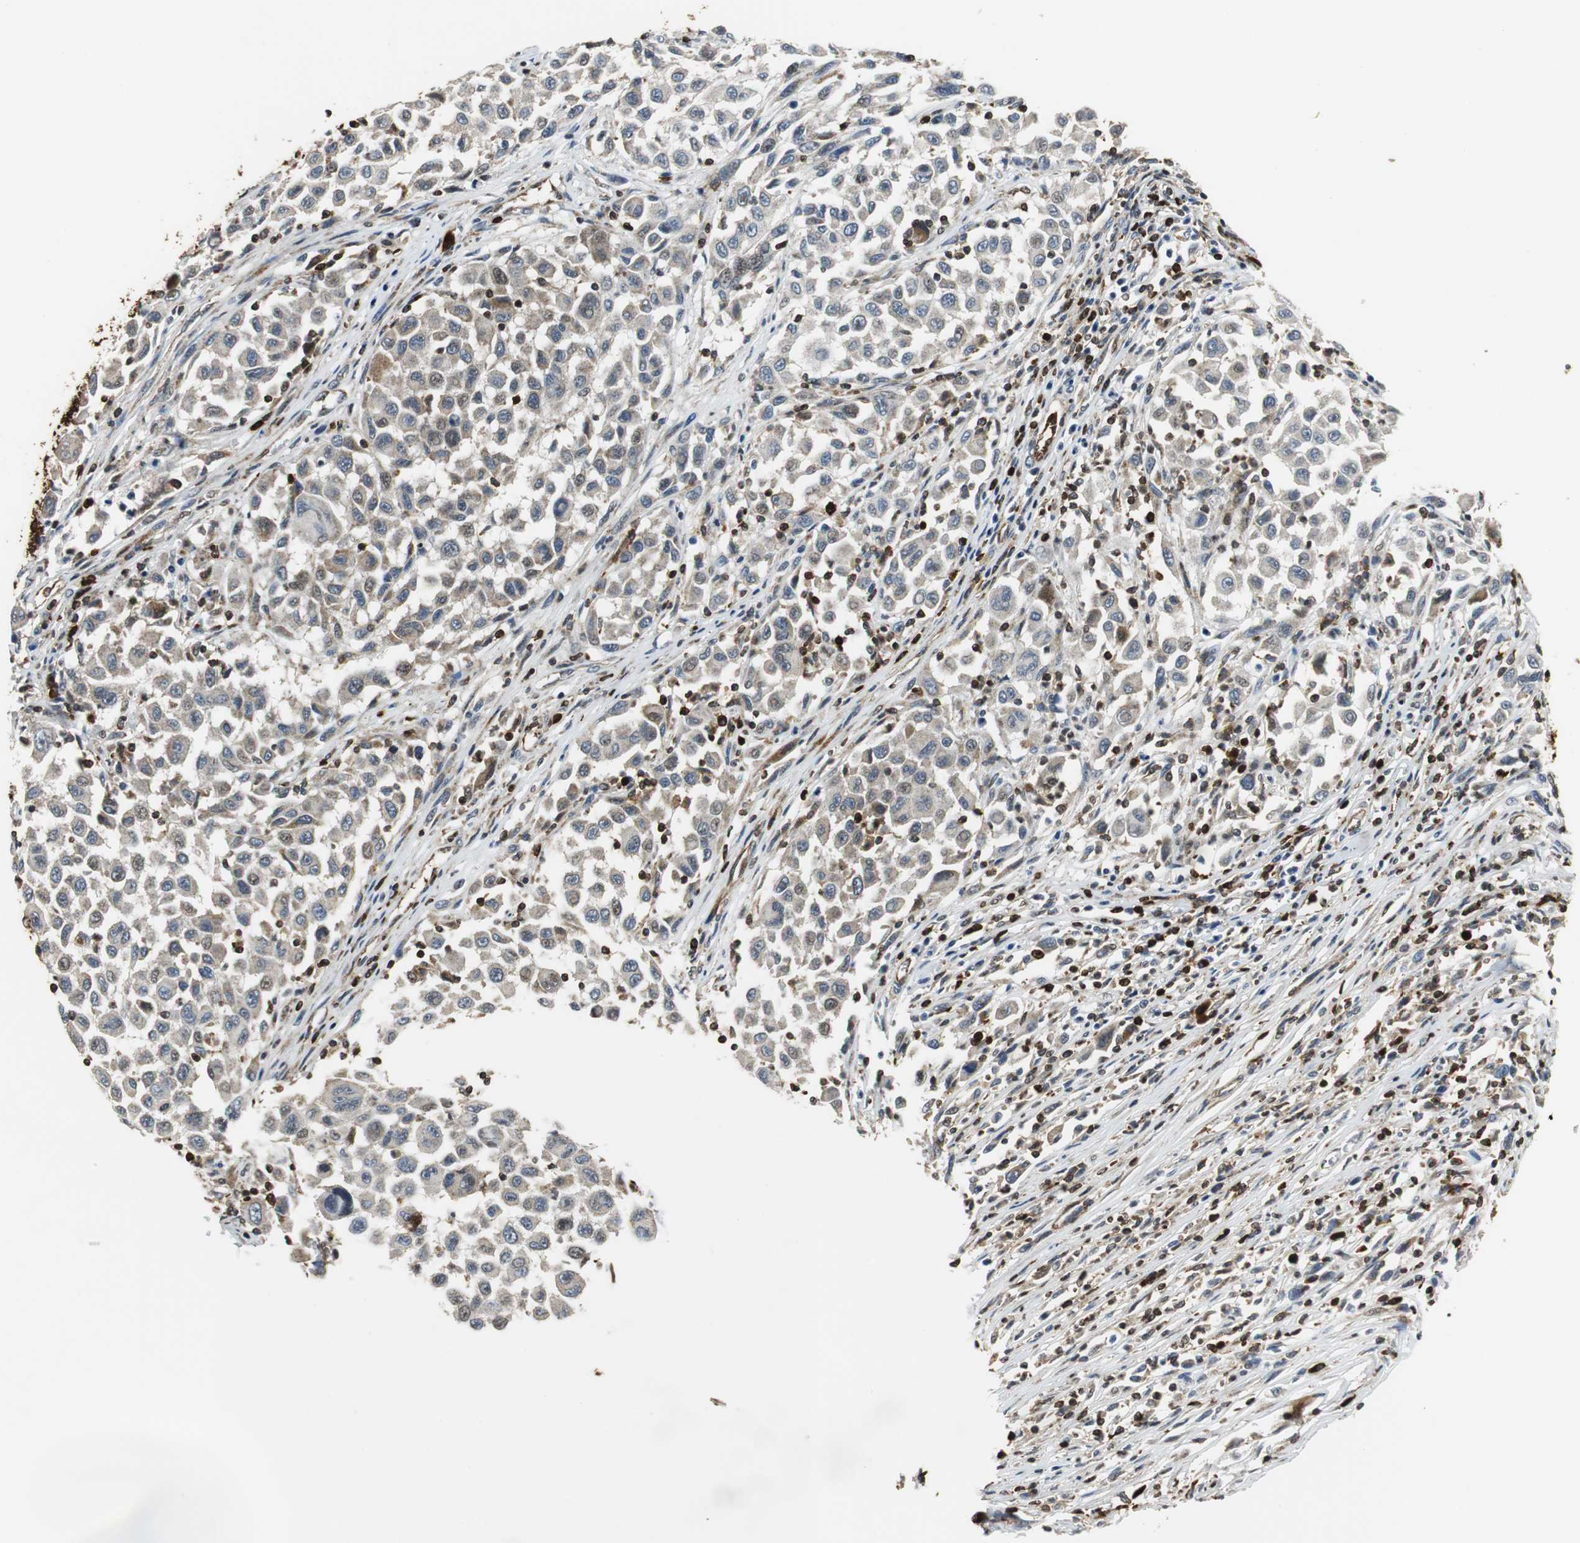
{"staining": {"intensity": "negative", "quantity": "none", "location": "none"}, "tissue": "melanoma", "cell_type": "Tumor cells", "image_type": "cancer", "snomed": [{"axis": "morphology", "description": "Malignant melanoma, Metastatic site"}, {"axis": "topography", "description": "Lymph node"}], "caption": "The immunohistochemistry micrograph has no significant positivity in tumor cells of melanoma tissue.", "gene": "TUBA4A", "patient": {"sex": "male", "age": 61}}